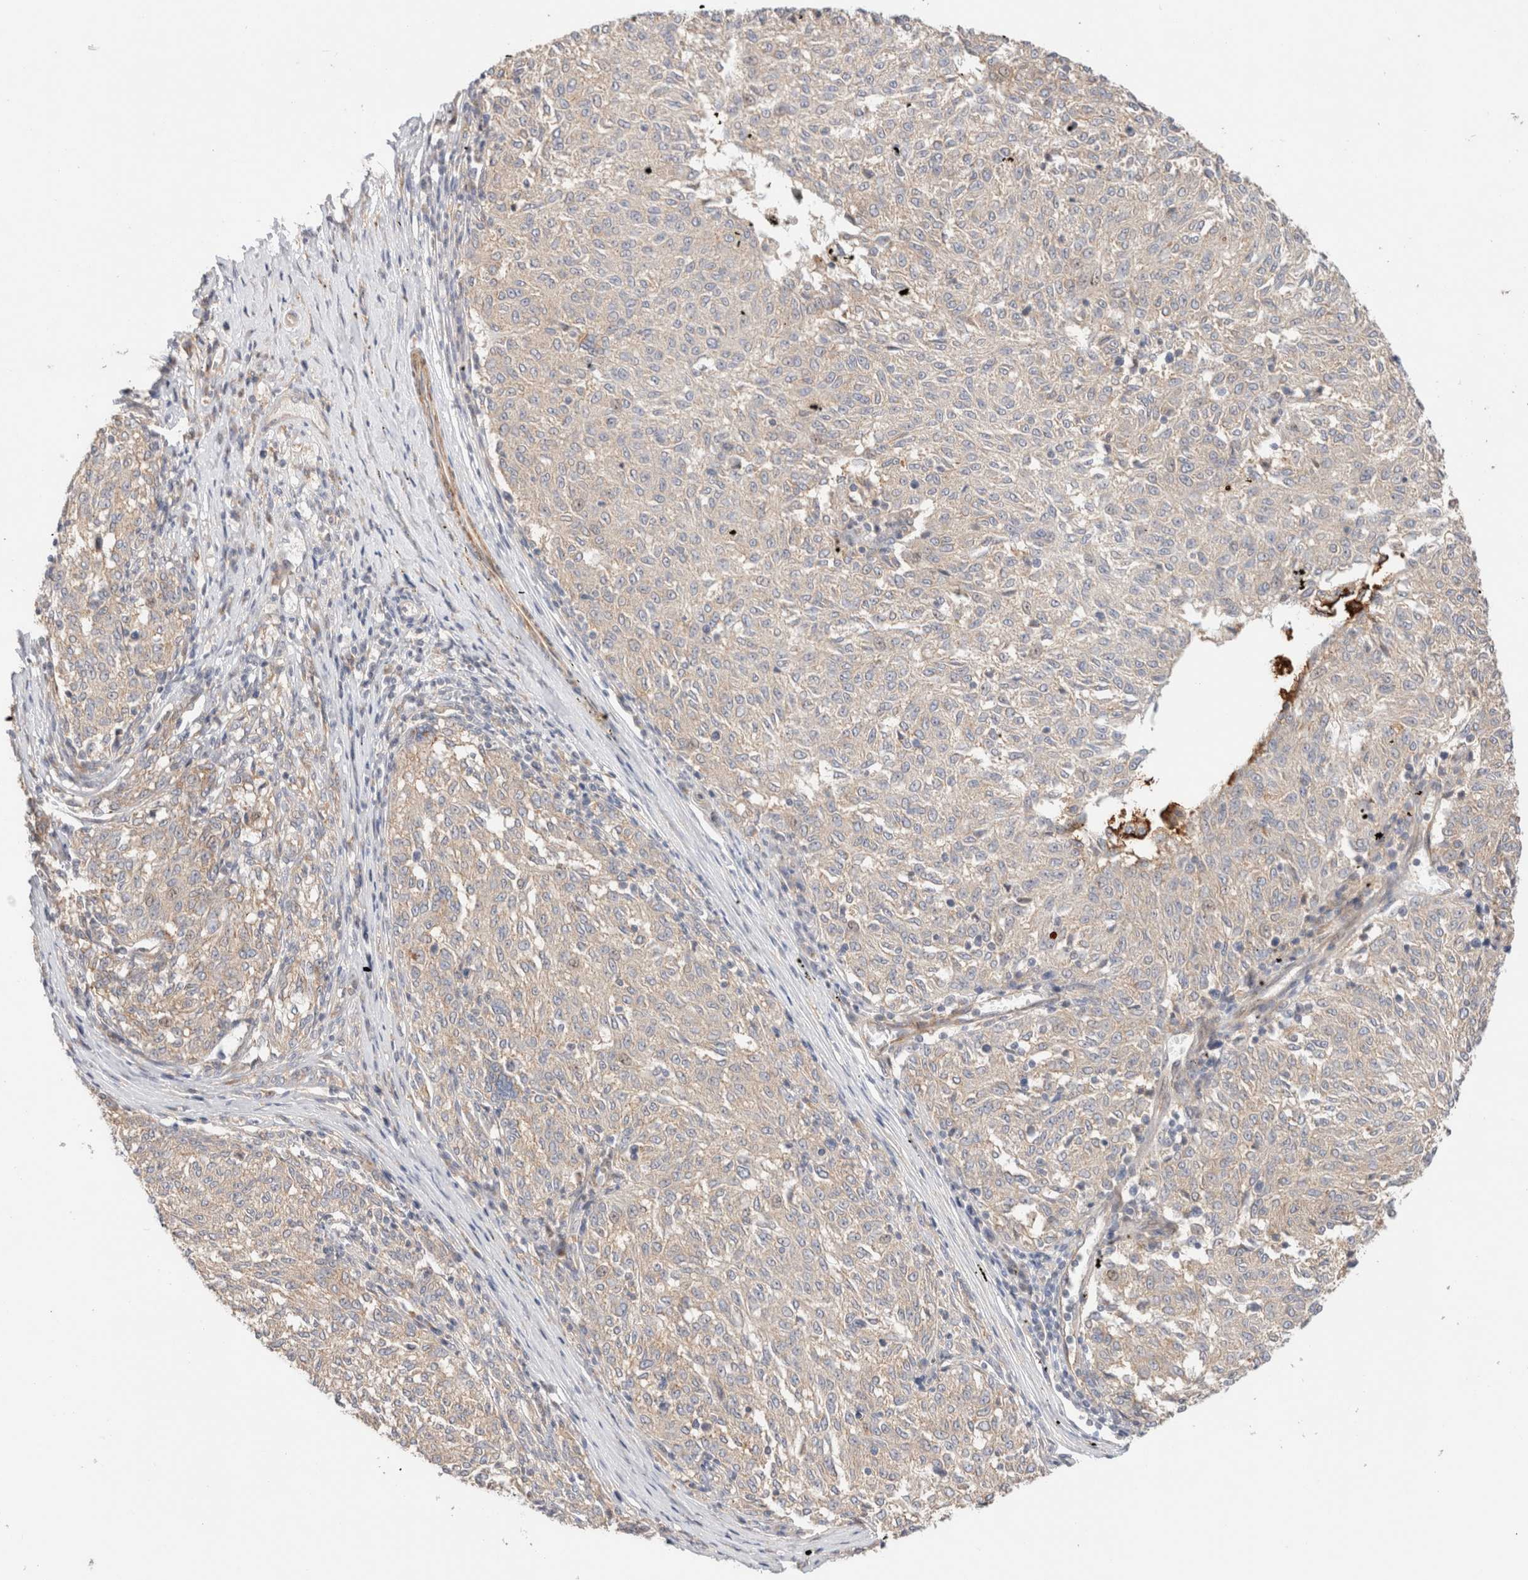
{"staining": {"intensity": "negative", "quantity": "none", "location": "none"}, "tissue": "melanoma", "cell_type": "Tumor cells", "image_type": "cancer", "snomed": [{"axis": "morphology", "description": "Malignant melanoma, NOS"}, {"axis": "topography", "description": "Skin"}], "caption": "This is an IHC photomicrograph of human melanoma. There is no expression in tumor cells.", "gene": "ID3", "patient": {"sex": "female", "age": 72}}